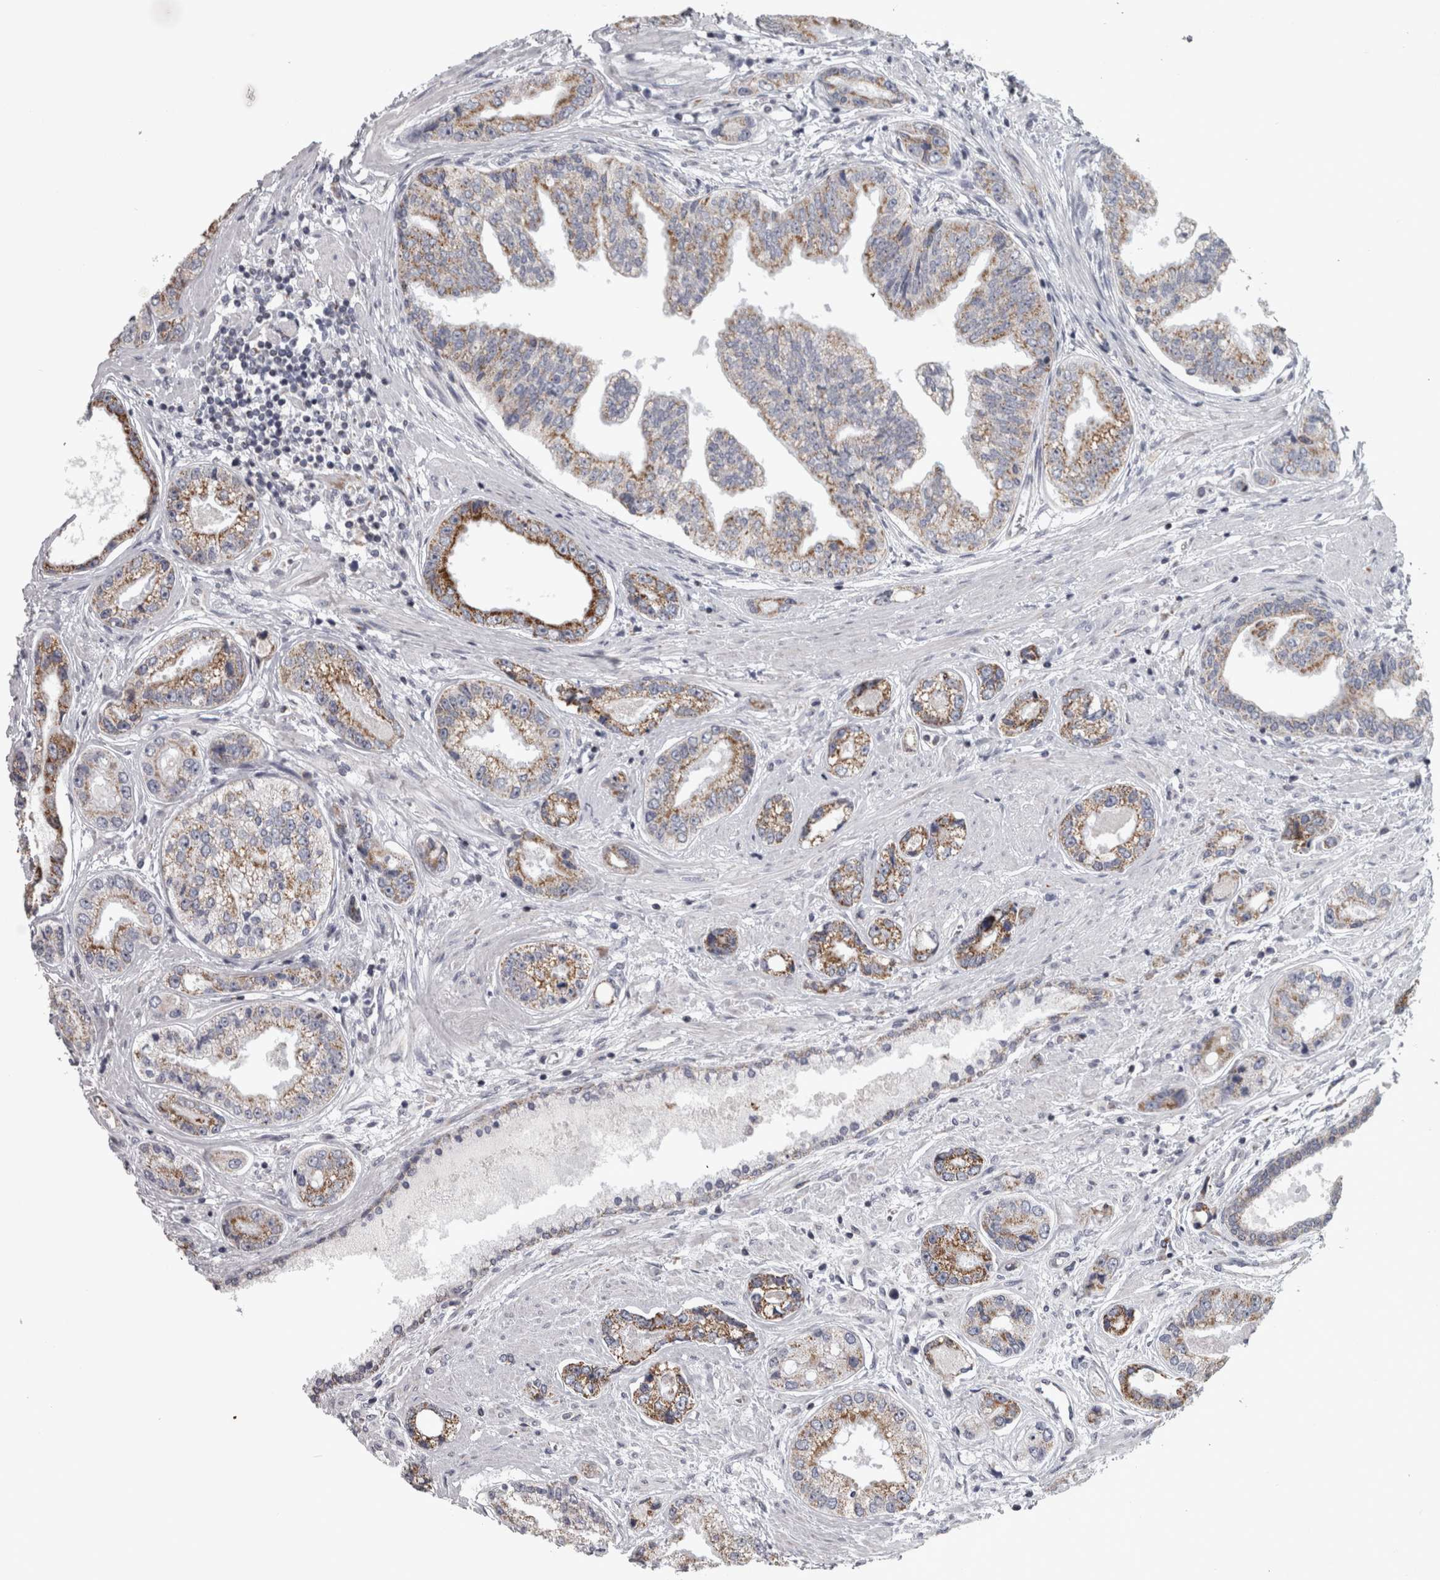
{"staining": {"intensity": "moderate", "quantity": ">75%", "location": "cytoplasmic/membranous"}, "tissue": "prostate cancer", "cell_type": "Tumor cells", "image_type": "cancer", "snomed": [{"axis": "morphology", "description": "Adenocarcinoma, High grade"}, {"axis": "topography", "description": "Prostate"}], "caption": "This is a micrograph of IHC staining of prostate cancer, which shows moderate staining in the cytoplasmic/membranous of tumor cells.", "gene": "DBT", "patient": {"sex": "male", "age": 61}}